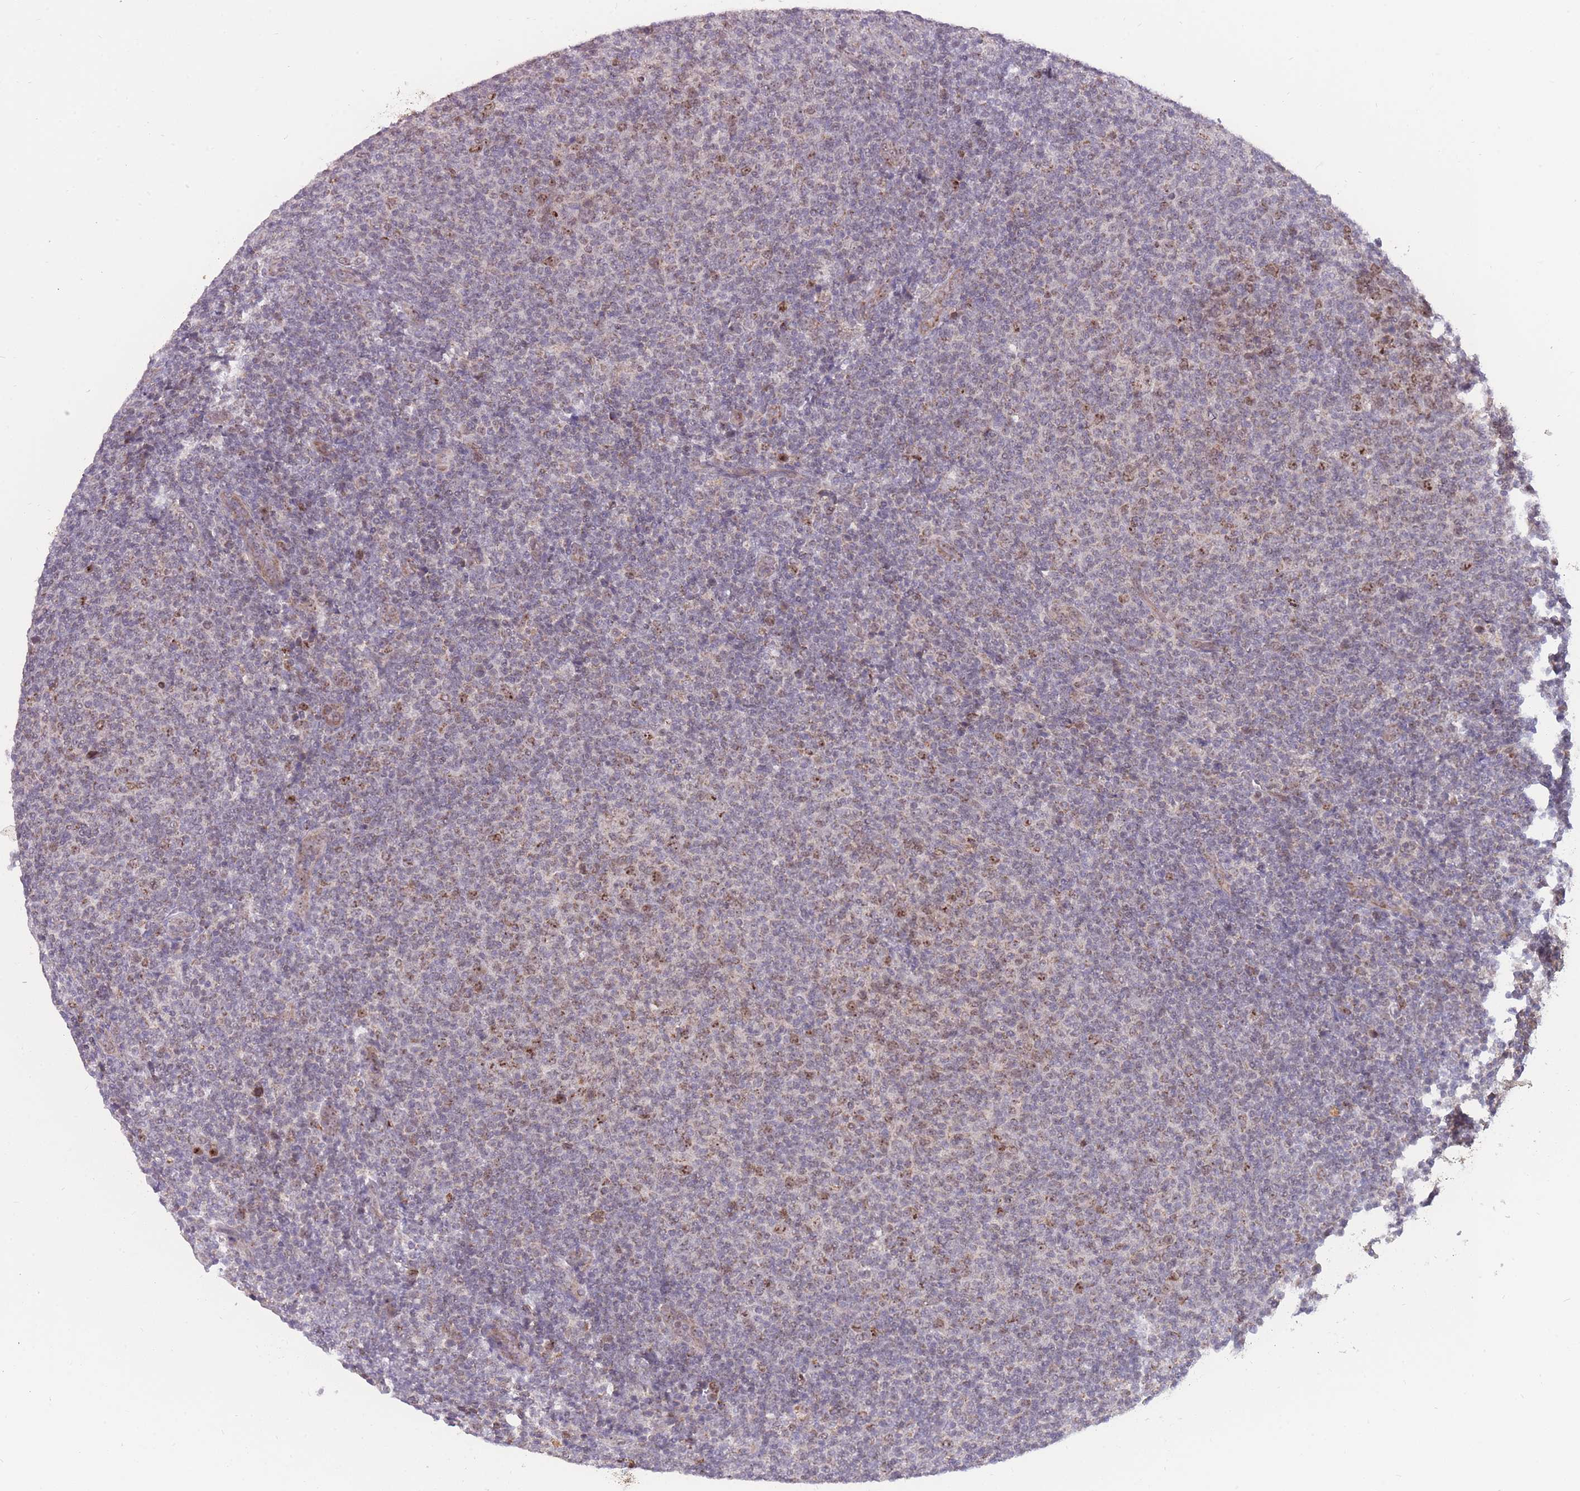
{"staining": {"intensity": "weak", "quantity": "<25%", "location": "nuclear"}, "tissue": "lymphoma", "cell_type": "Tumor cells", "image_type": "cancer", "snomed": [{"axis": "morphology", "description": "Malignant lymphoma, non-Hodgkin's type, Low grade"}, {"axis": "topography", "description": "Lymph node"}], "caption": "Immunohistochemistry photomicrograph of neoplastic tissue: human lymphoma stained with DAB (3,3'-diaminobenzidine) demonstrates no significant protein positivity in tumor cells.", "gene": "MCIDAS", "patient": {"sex": "male", "age": 66}}